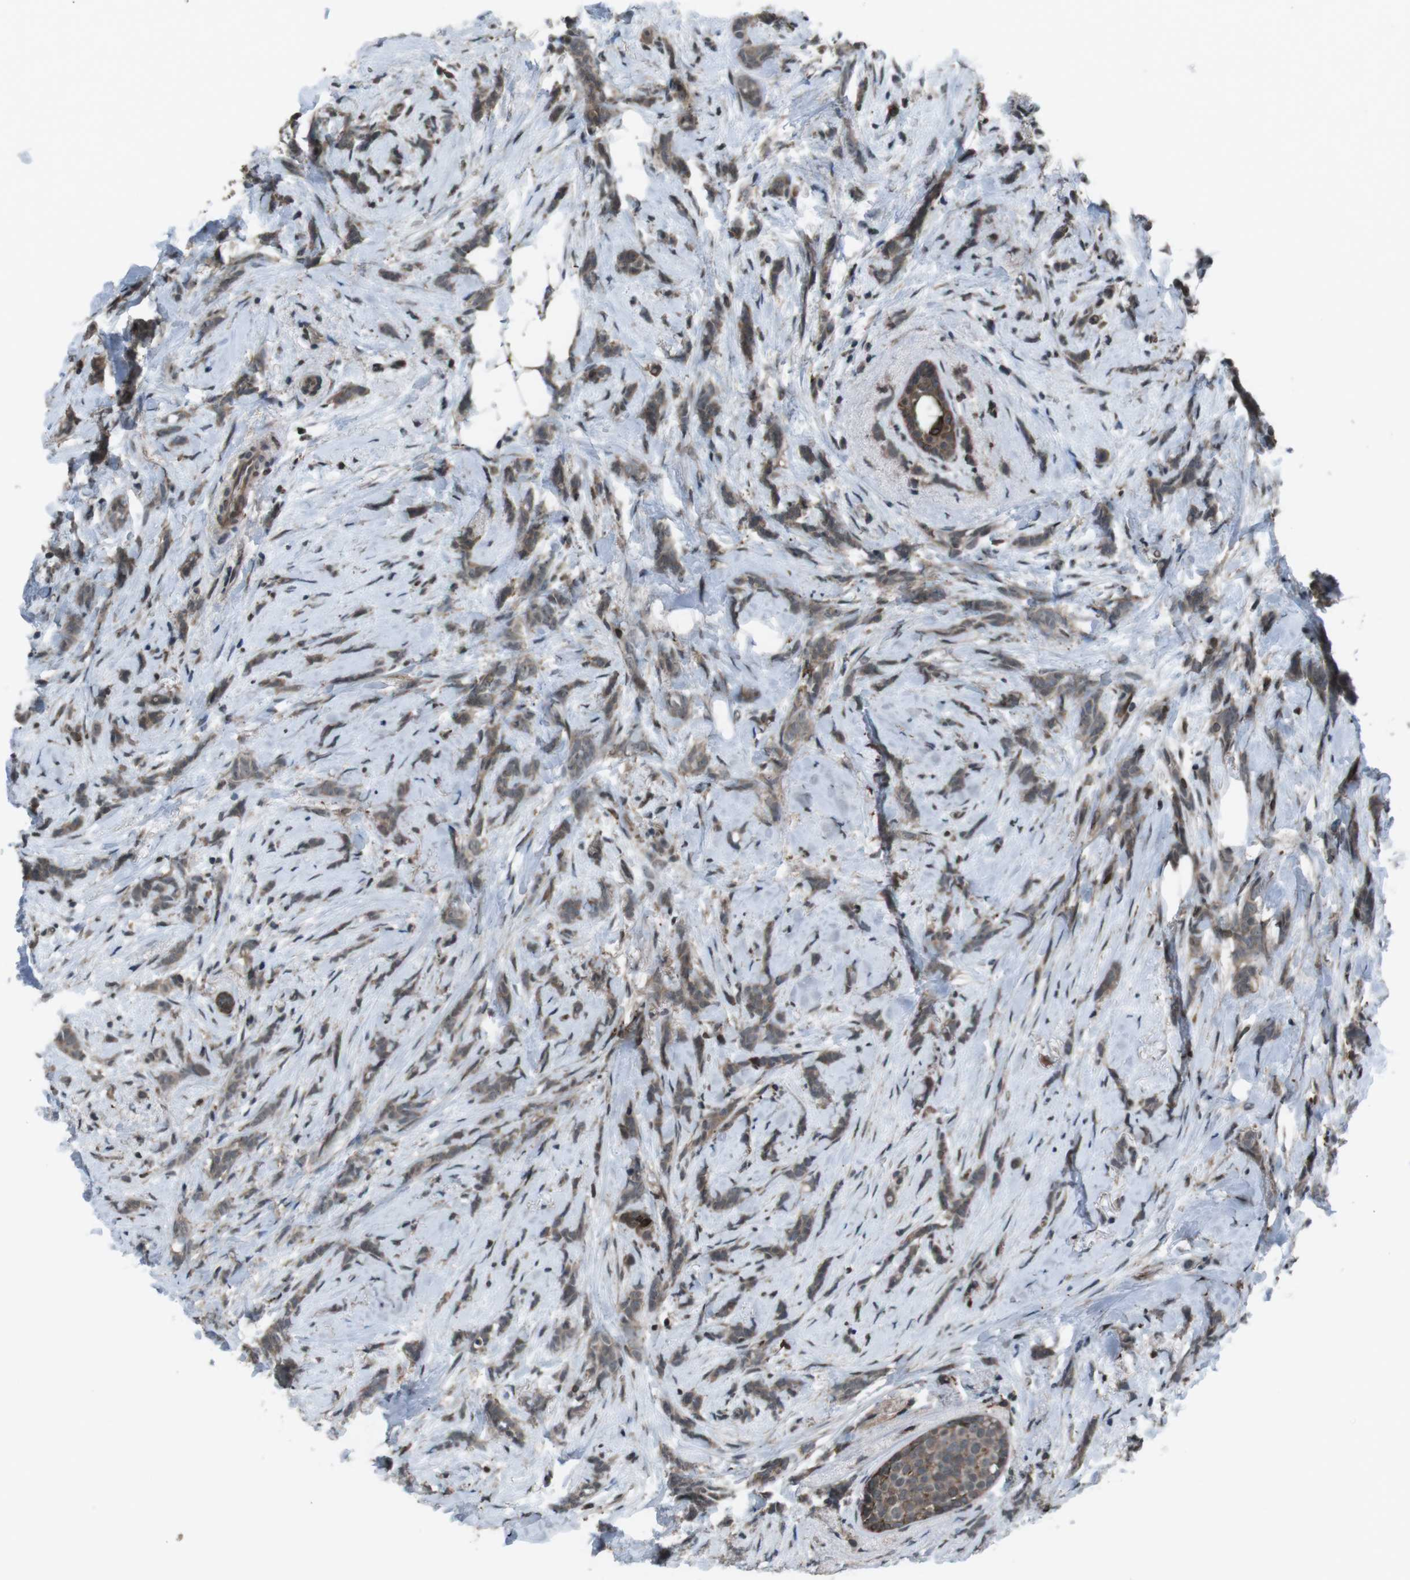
{"staining": {"intensity": "moderate", "quantity": ">75%", "location": "cytoplasmic/membranous"}, "tissue": "breast cancer", "cell_type": "Tumor cells", "image_type": "cancer", "snomed": [{"axis": "morphology", "description": "Lobular carcinoma, in situ"}, {"axis": "morphology", "description": "Lobular carcinoma"}, {"axis": "topography", "description": "Breast"}], "caption": "Breast lobular carcinoma stained with a brown dye demonstrates moderate cytoplasmic/membranous positive staining in about >75% of tumor cells.", "gene": "GDF10", "patient": {"sex": "female", "age": 41}}